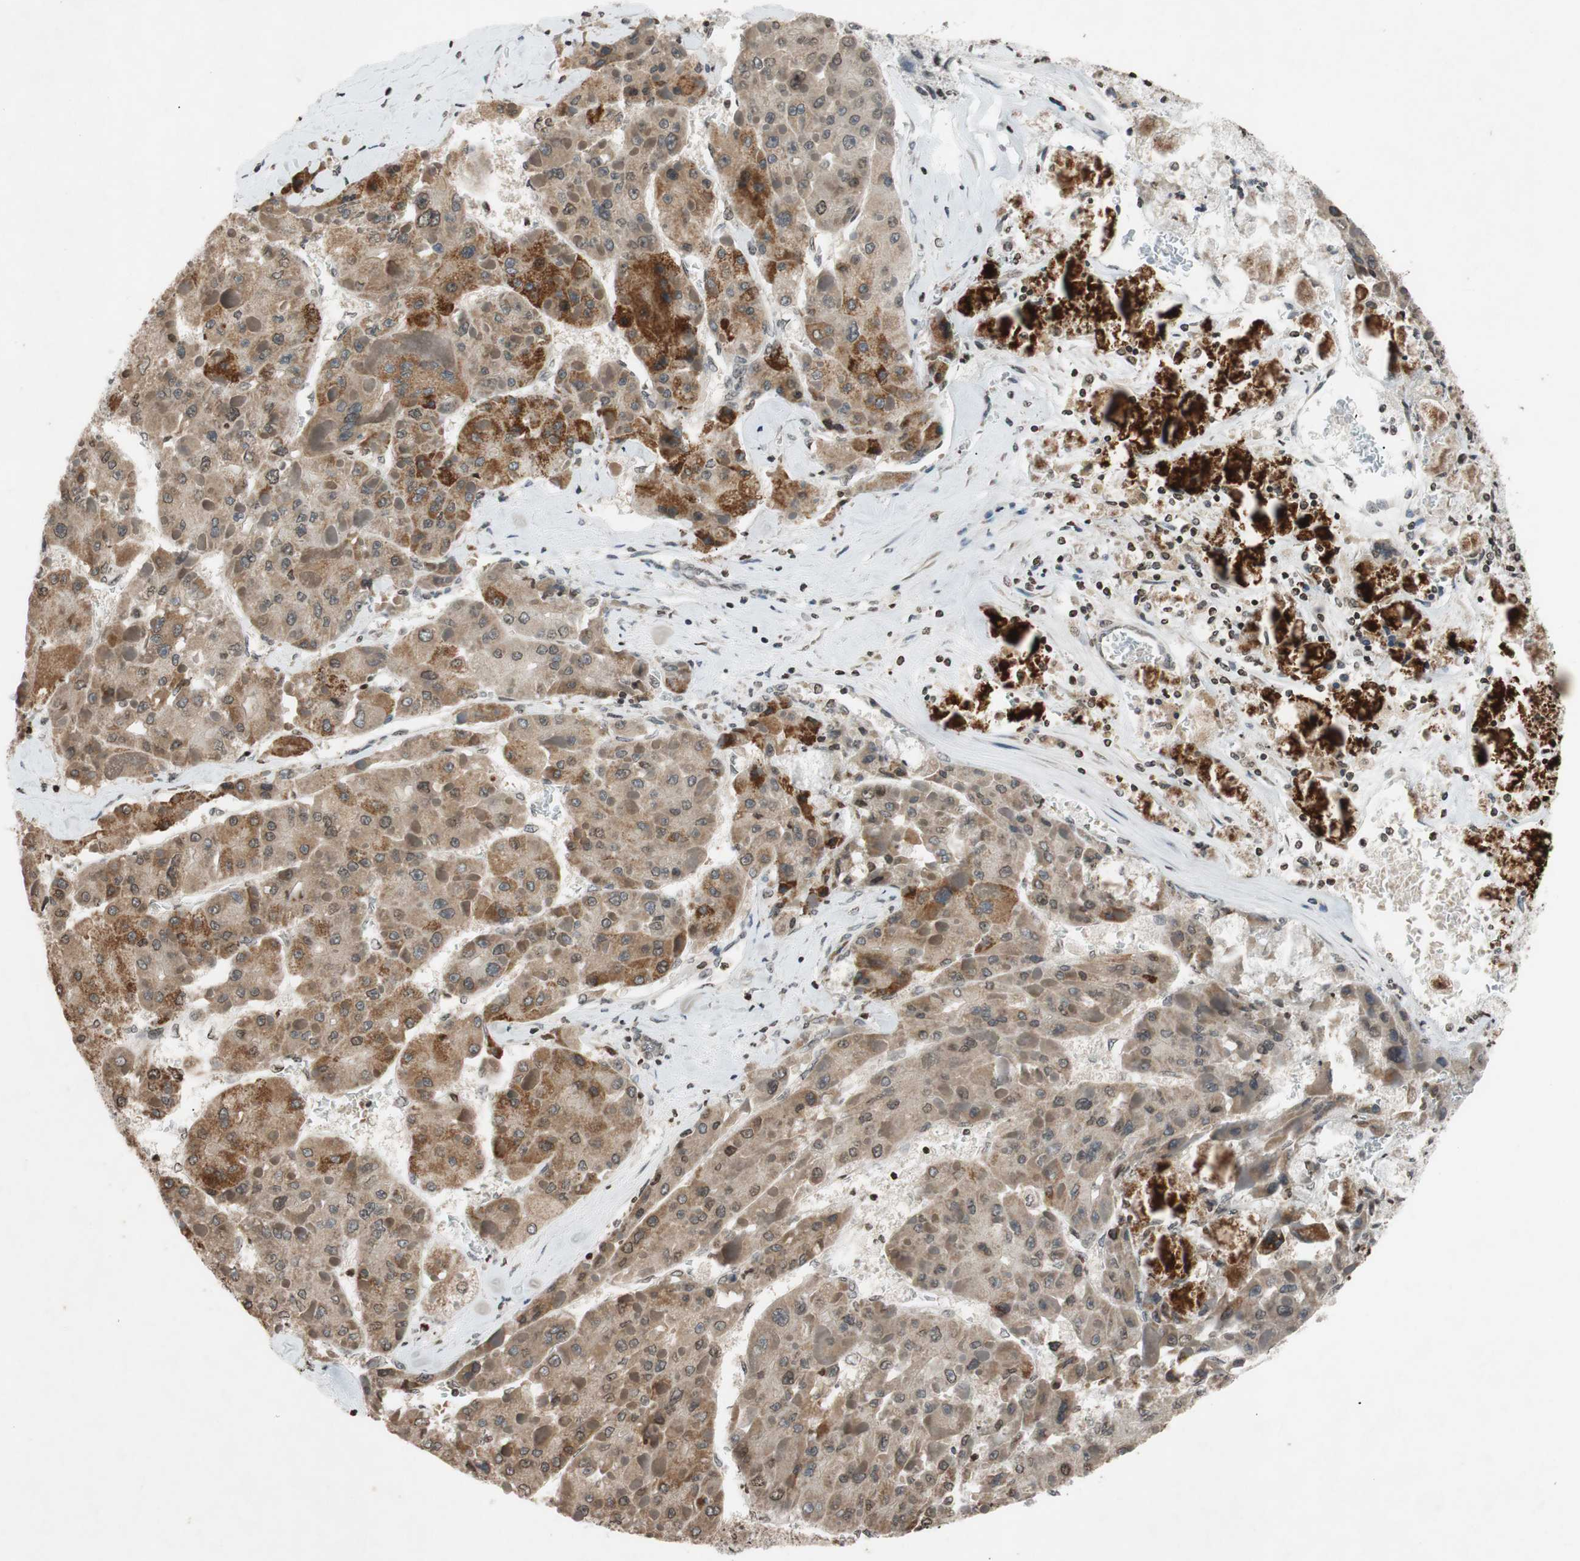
{"staining": {"intensity": "moderate", "quantity": "25%-75%", "location": "cytoplasmic/membranous"}, "tissue": "liver cancer", "cell_type": "Tumor cells", "image_type": "cancer", "snomed": [{"axis": "morphology", "description": "Carcinoma, Hepatocellular, NOS"}, {"axis": "topography", "description": "Liver"}], "caption": "Immunohistochemical staining of liver hepatocellular carcinoma reveals medium levels of moderate cytoplasmic/membranous protein positivity in approximately 25%-75% of tumor cells. Immunohistochemistry stains the protein in brown and the nuclei are stained blue.", "gene": "MCM6", "patient": {"sex": "female", "age": 73}}